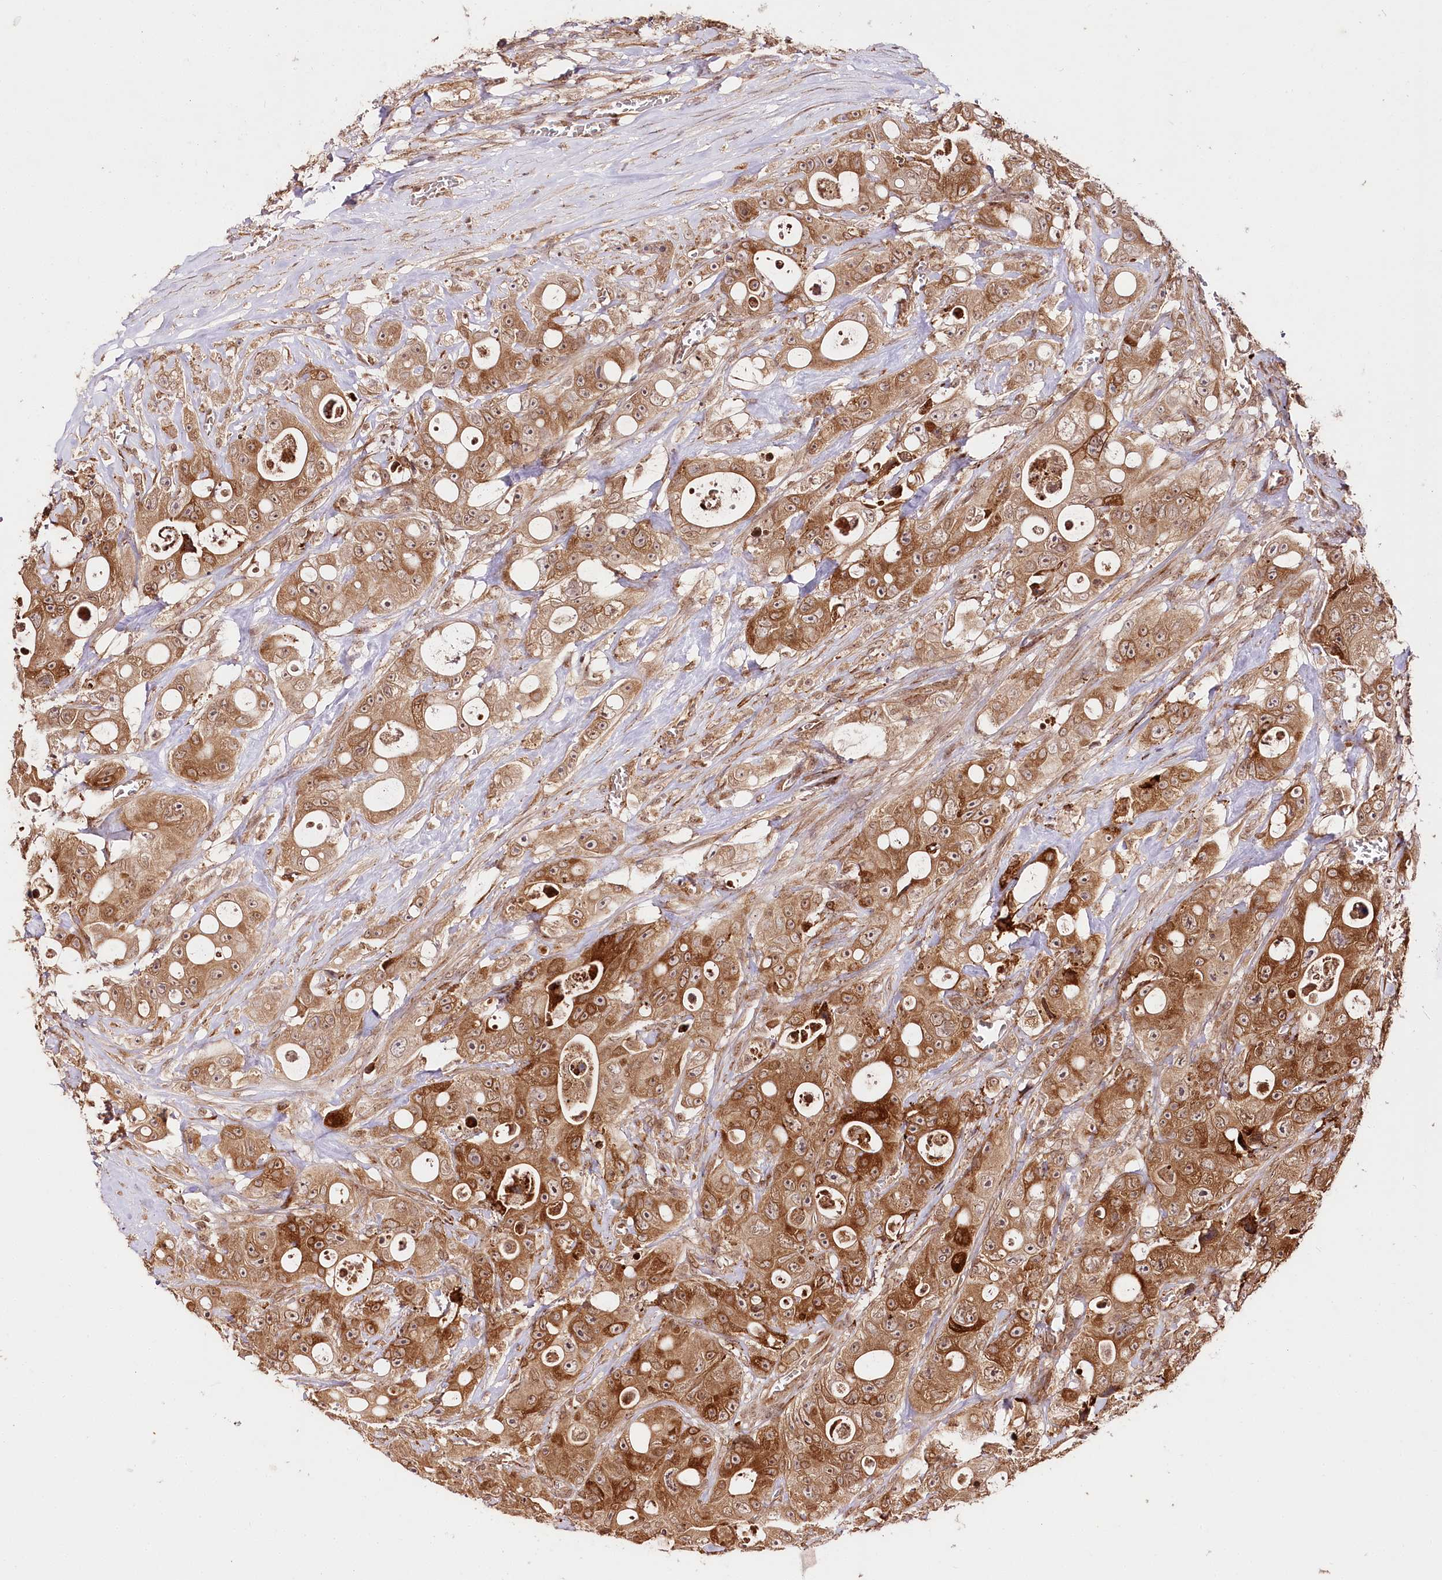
{"staining": {"intensity": "strong", "quantity": ">75%", "location": "cytoplasmic/membranous"}, "tissue": "colorectal cancer", "cell_type": "Tumor cells", "image_type": "cancer", "snomed": [{"axis": "morphology", "description": "Adenocarcinoma, NOS"}, {"axis": "topography", "description": "Colon"}], "caption": "Adenocarcinoma (colorectal) tissue shows strong cytoplasmic/membranous expression in about >75% of tumor cells, visualized by immunohistochemistry. (Brightfield microscopy of DAB IHC at high magnification).", "gene": "ENSG00000144785", "patient": {"sex": "female", "age": 46}}